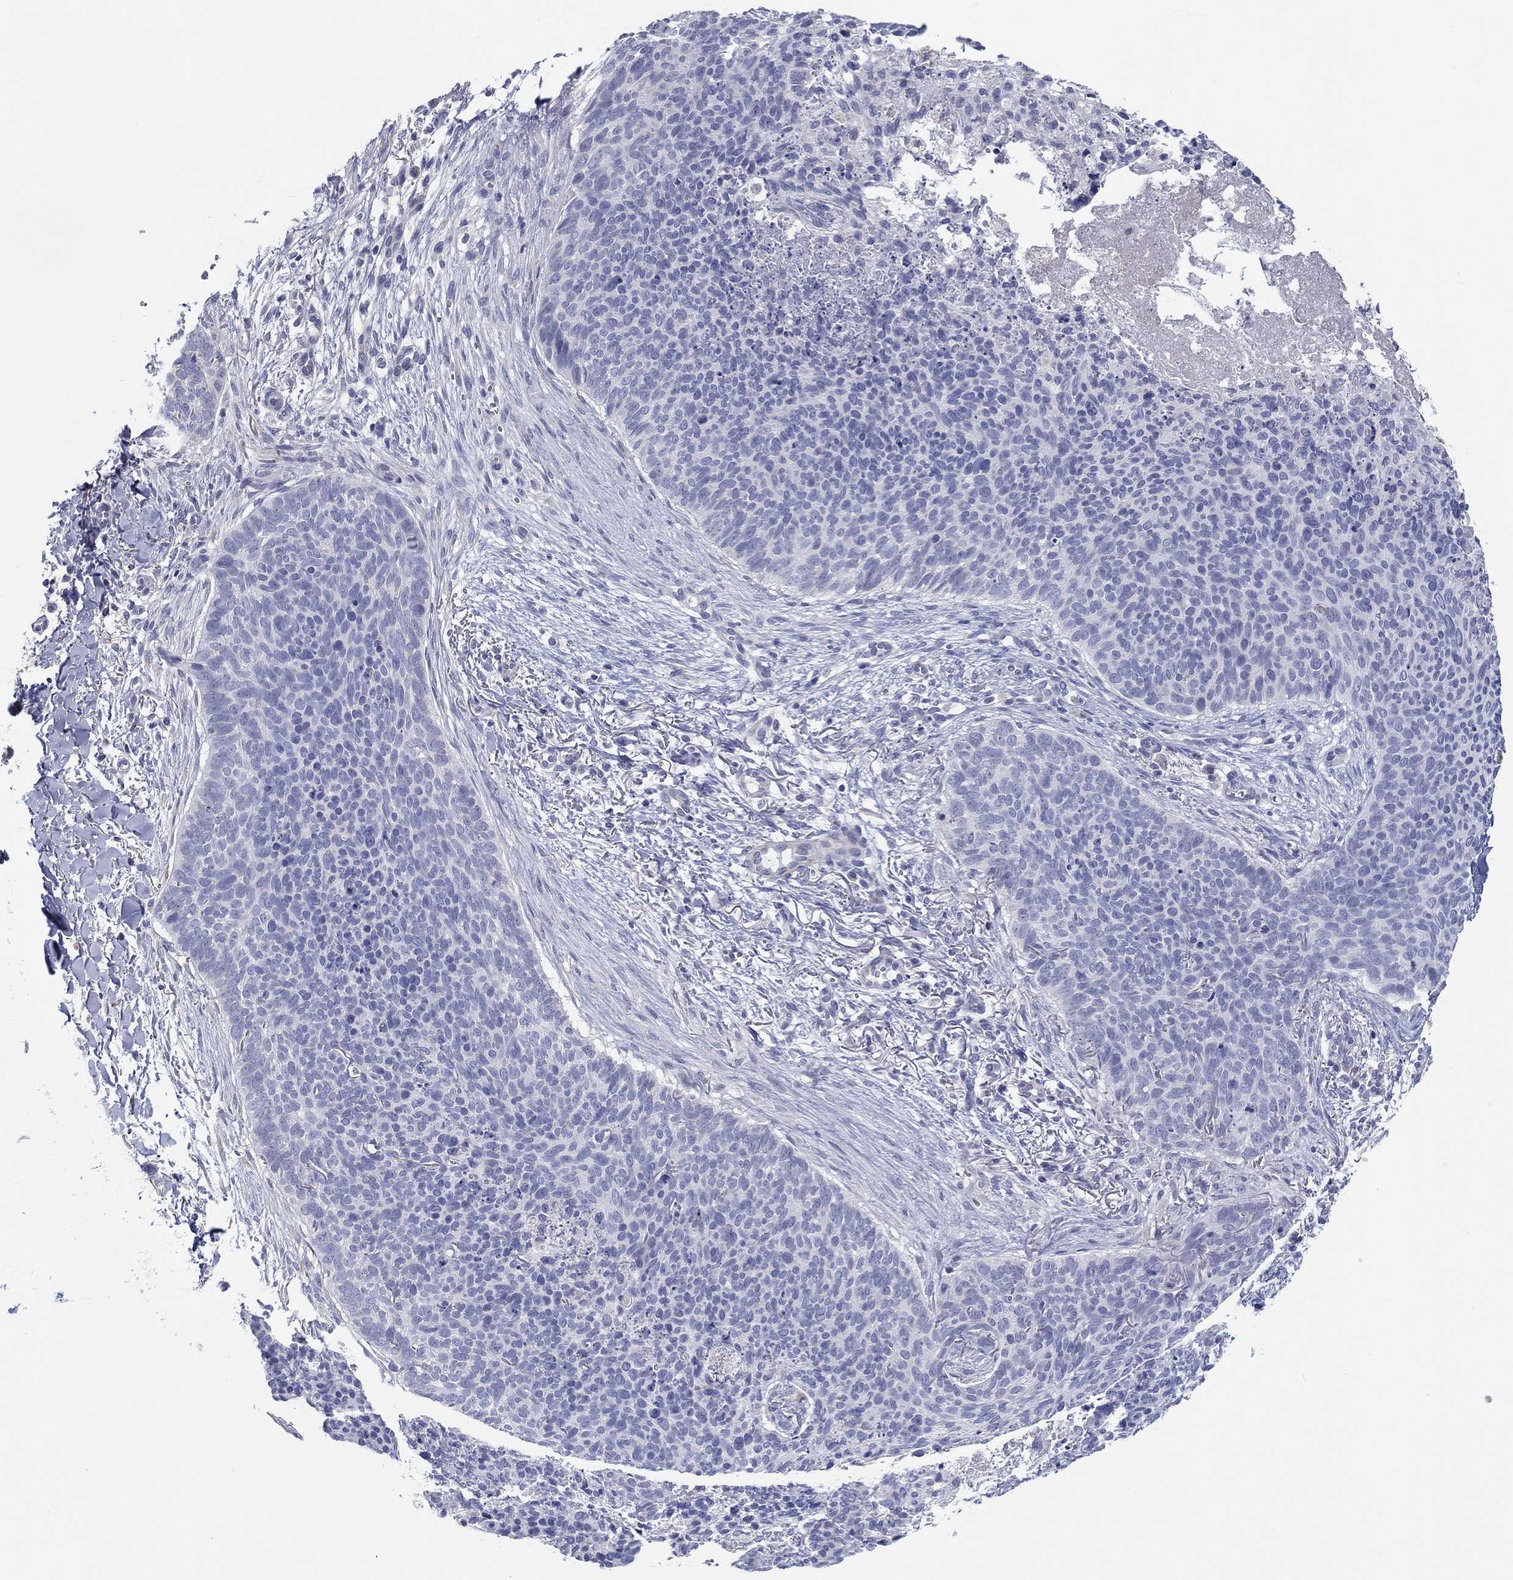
{"staining": {"intensity": "negative", "quantity": "none", "location": "none"}, "tissue": "skin cancer", "cell_type": "Tumor cells", "image_type": "cancer", "snomed": [{"axis": "morphology", "description": "Basal cell carcinoma"}, {"axis": "topography", "description": "Skin"}], "caption": "The immunohistochemistry (IHC) histopathology image has no significant staining in tumor cells of skin cancer tissue.", "gene": "LRRC4C", "patient": {"sex": "male", "age": 64}}